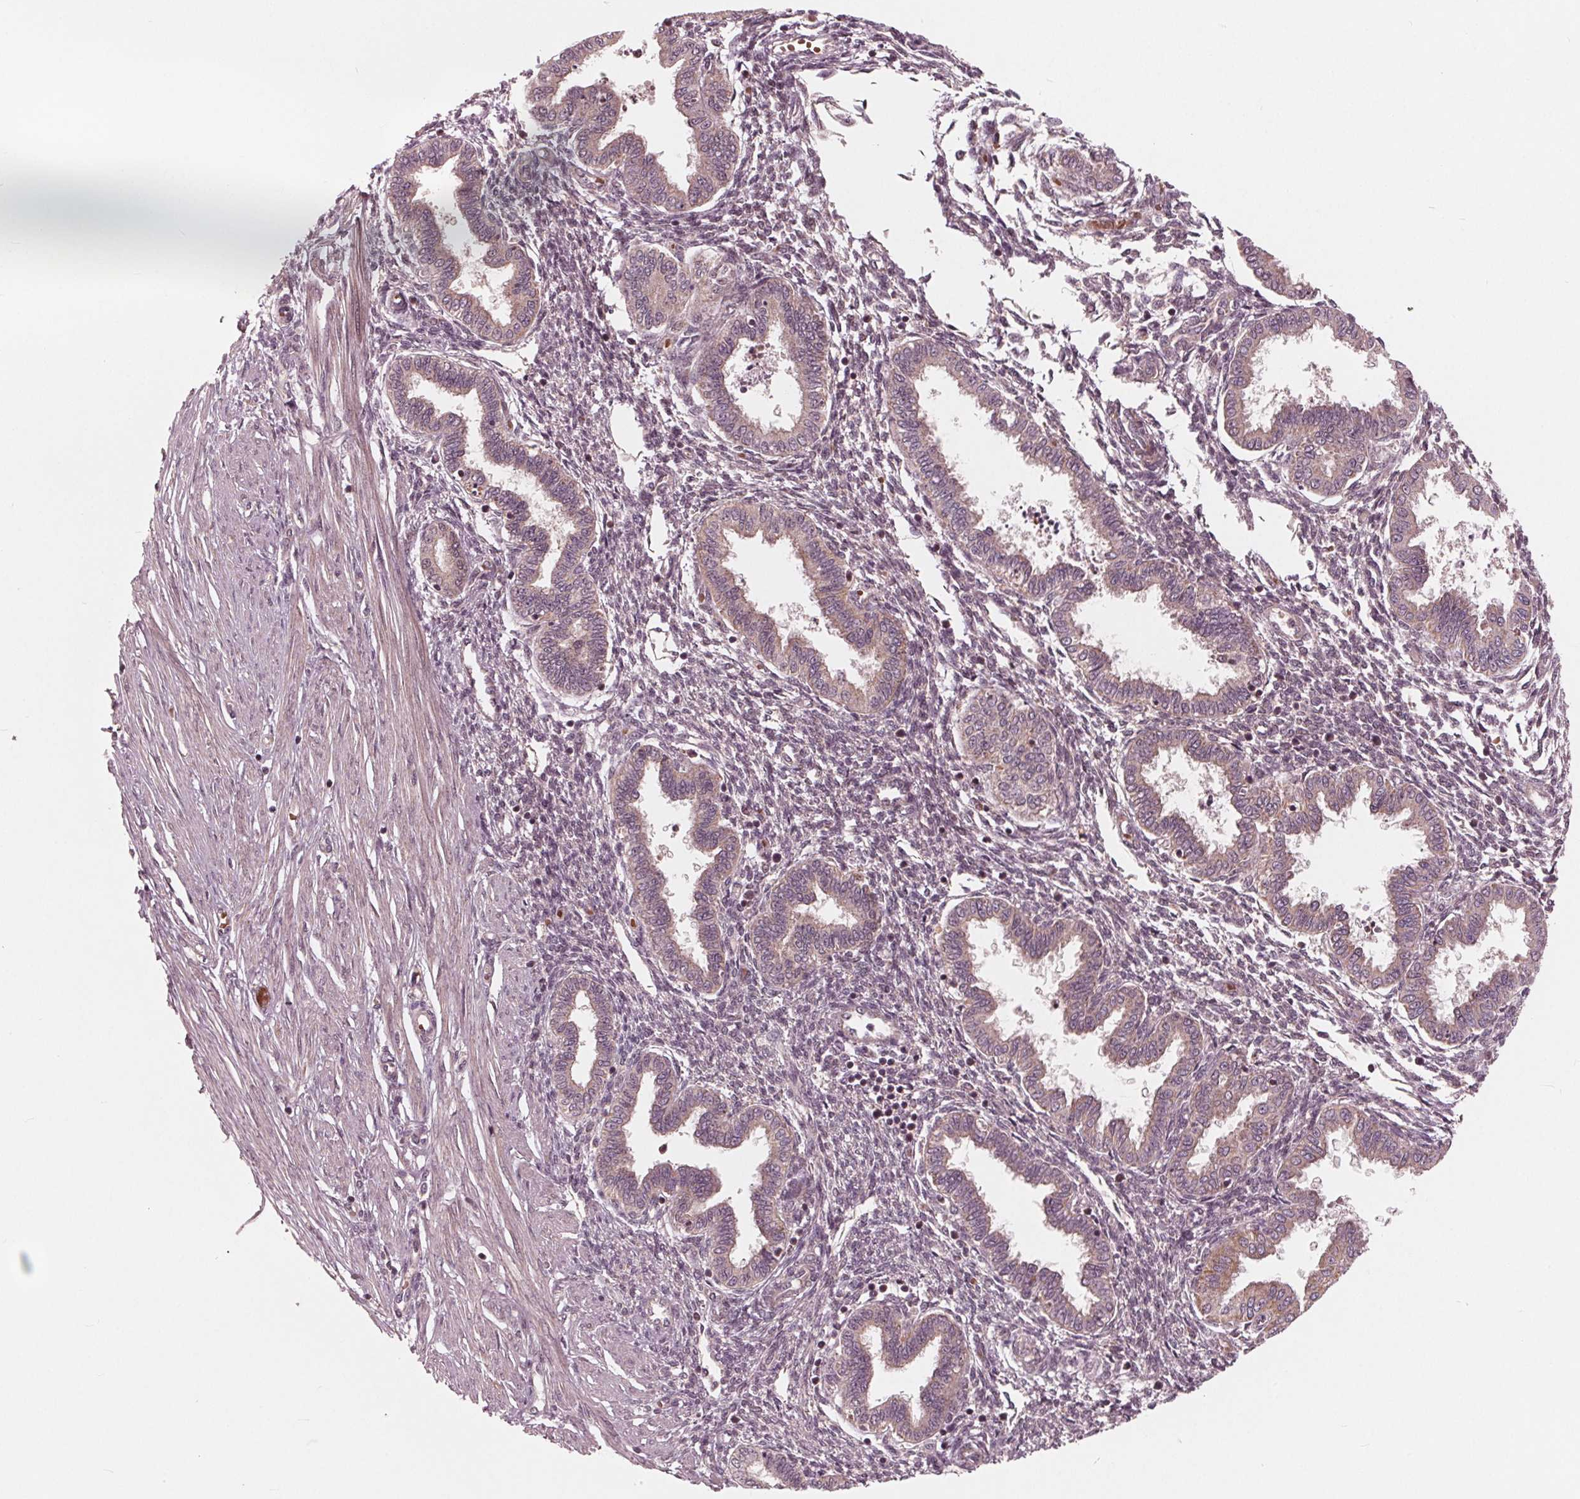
{"staining": {"intensity": "negative", "quantity": "none", "location": "none"}, "tissue": "endometrium", "cell_type": "Cells in endometrial stroma", "image_type": "normal", "snomed": [{"axis": "morphology", "description": "Normal tissue, NOS"}, {"axis": "topography", "description": "Endometrium"}], "caption": "An IHC micrograph of normal endometrium is shown. There is no staining in cells in endometrial stroma of endometrium. (DAB immunohistochemistry (IHC) visualized using brightfield microscopy, high magnification).", "gene": "UBALD1", "patient": {"sex": "female", "age": 33}}